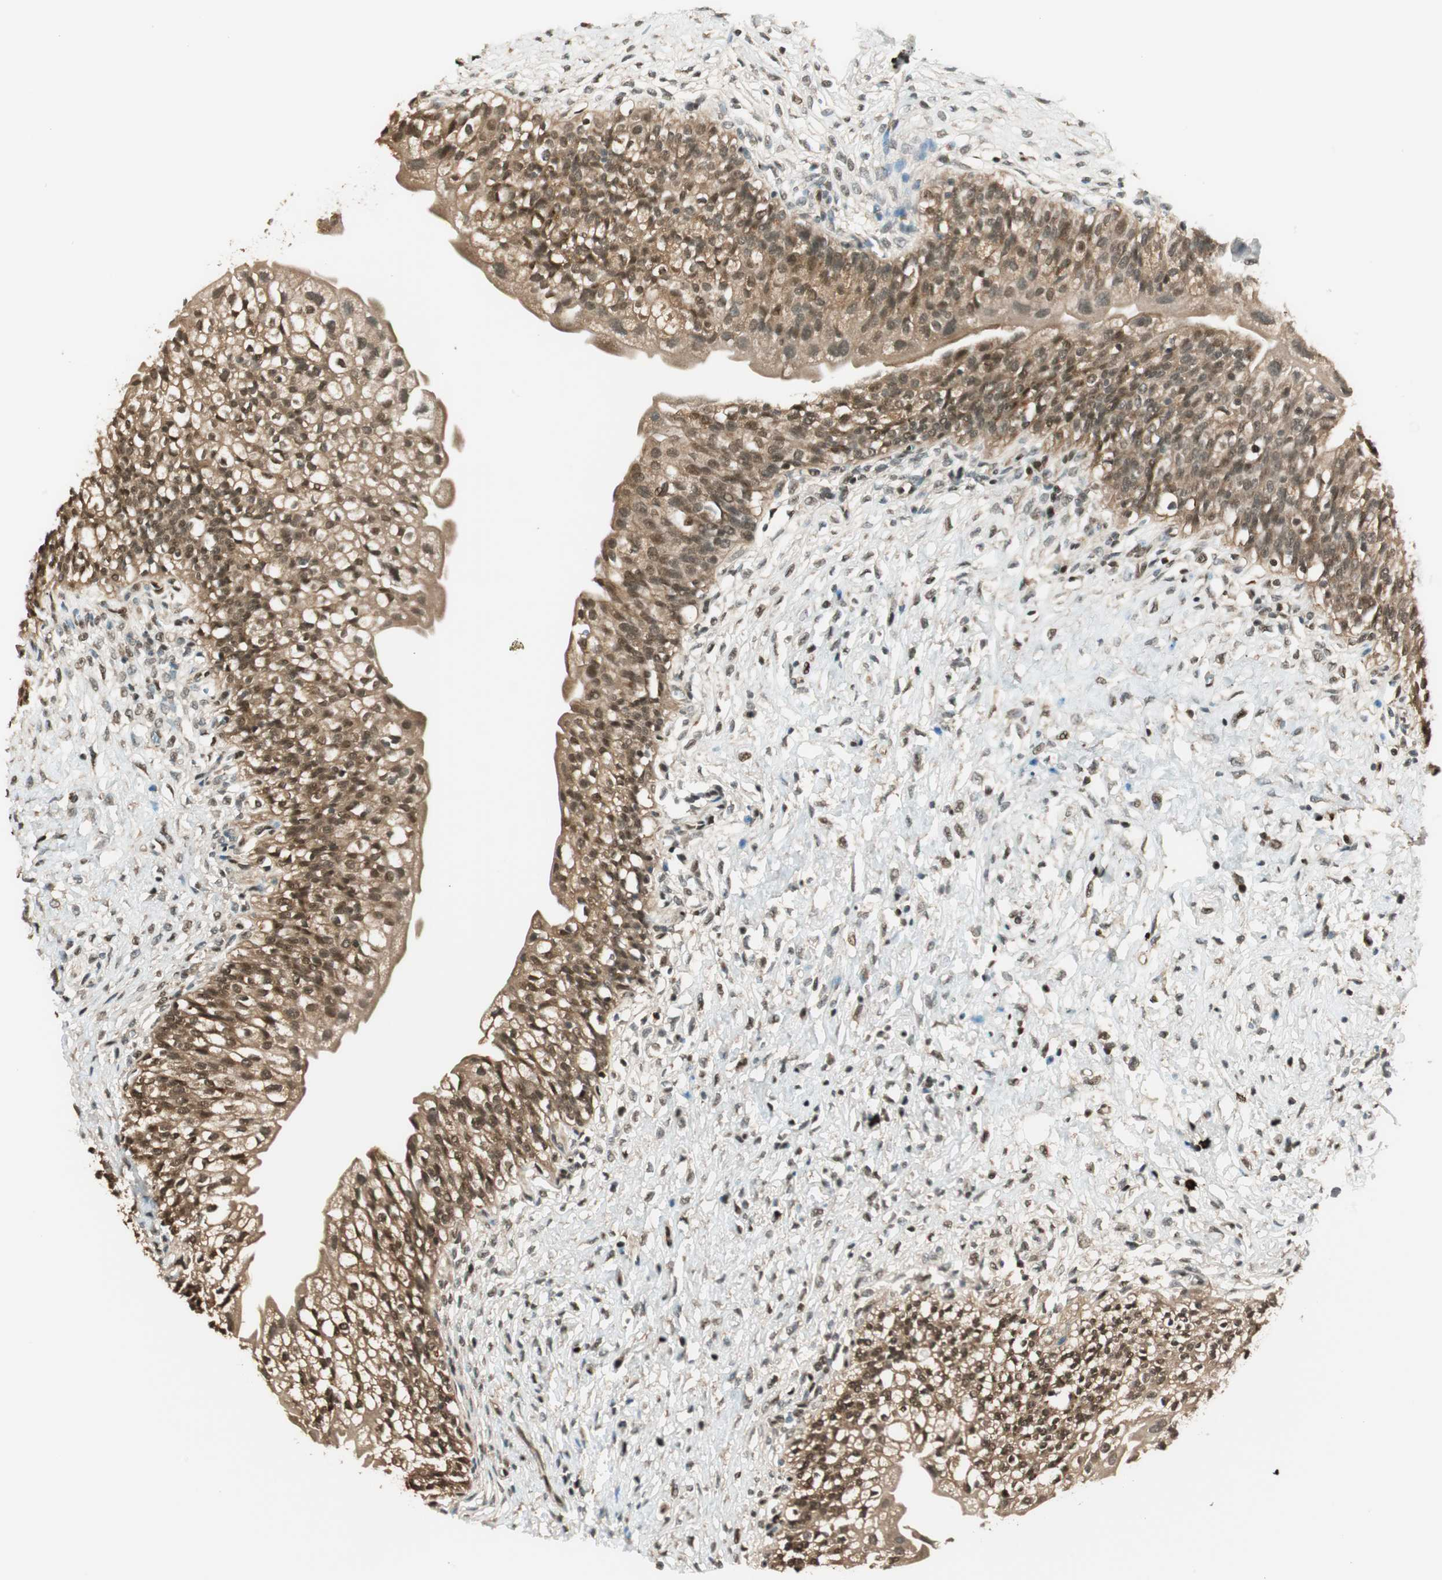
{"staining": {"intensity": "strong", "quantity": ">75%", "location": "cytoplasmic/membranous,nuclear"}, "tissue": "urinary bladder", "cell_type": "Urothelial cells", "image_type": "normal", "snomed": [{"axis": "morphology", "description": "Normal tissue, NOS"}, {"axis": "morphology", "description": "Inflammation, NOS"}, {"axis": "topography", "description": "Urinary bladder"}], "caption": "A photomicrograph of urinary bladder stained for a protein reveals strong cytoplasmic/membranous,nuclear brown staining in urothelial cells.", "gene": "ENSG00000268870", "patient": {"sex": "female", "age": 80}}